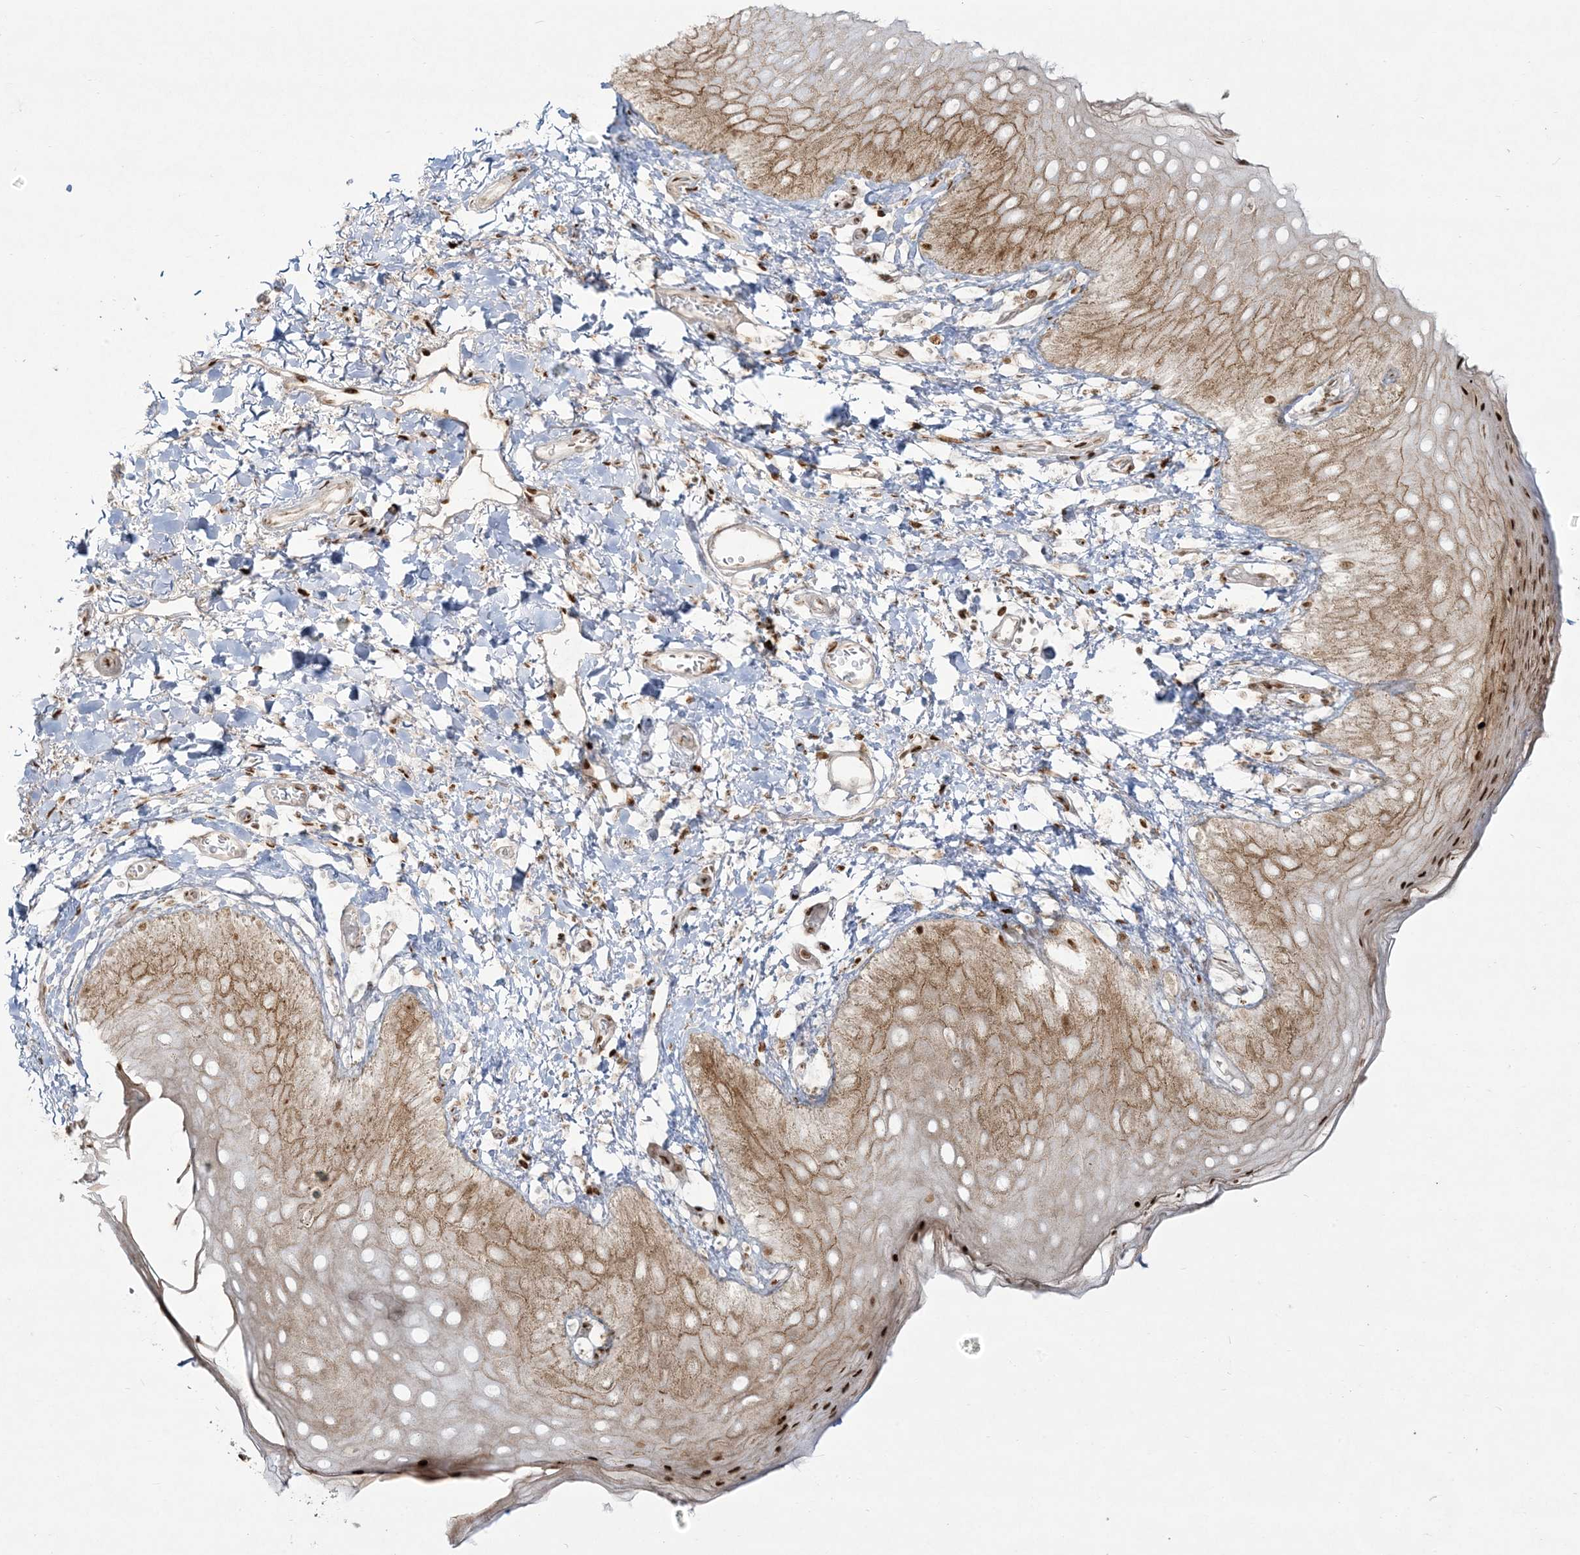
{"staining": {"intensity": "strong", "quantity": "25%-75%", "location": "cytoplasmic/membranous,nuclear"}, "tissue": "skin", "cell_type": "Epidermal cells", "image_type": "normal", "snomed": [{"axis": "morphology", "description": "Normal tissue, NOS"}, {"axis": "topography", "description": "Anal"}], "caption": "This photomicrograph exhibits benign skin stained with immunohistochemistry to label a protein in brown. The cytoplasmic/membranous,nuclear of epidermal cells show strong positivity for the protein. Nuclei are counter-stained blue.", "gene": "RBM10", "patient": {"sex": "male", "age": 44}}